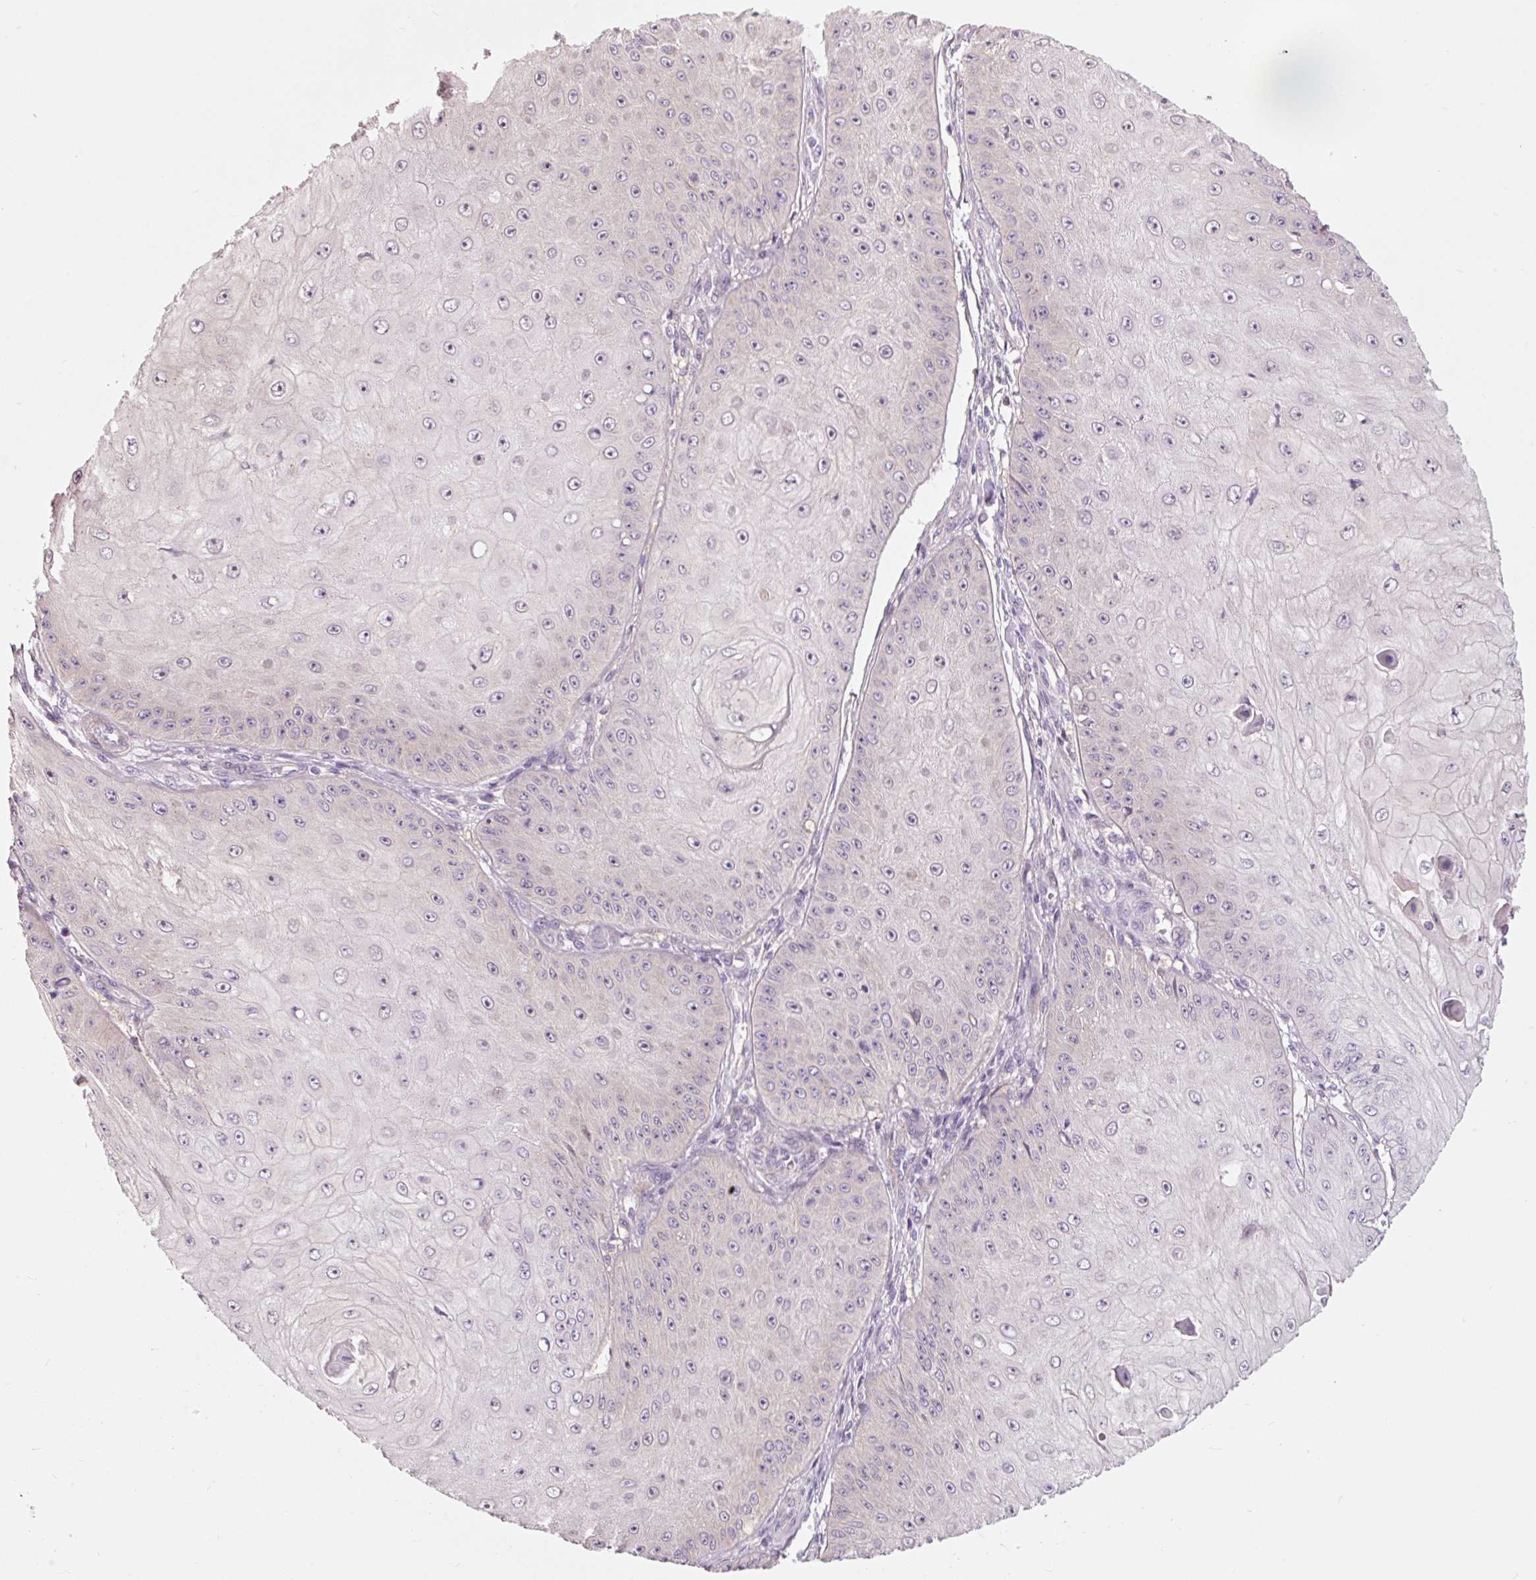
{"staining": {"intensity": "weak", "quantity": "<25%", "location": "nuclear"}, "tissue": "skin cancer", "cell_type": "Tumor cells", "image_type": "cancer", "snomed": [{"axis": "morphology", "description": "Squamous cell carcinoma, NOS"}, {"axis": "topography", "description": "Skin"}], "caption": "There is no significant positivity in tumor cells of skin cancer (squamous cell carcinoma).", "gene": "DAPP1", "patient": {"sex": "male", "age": 70}}